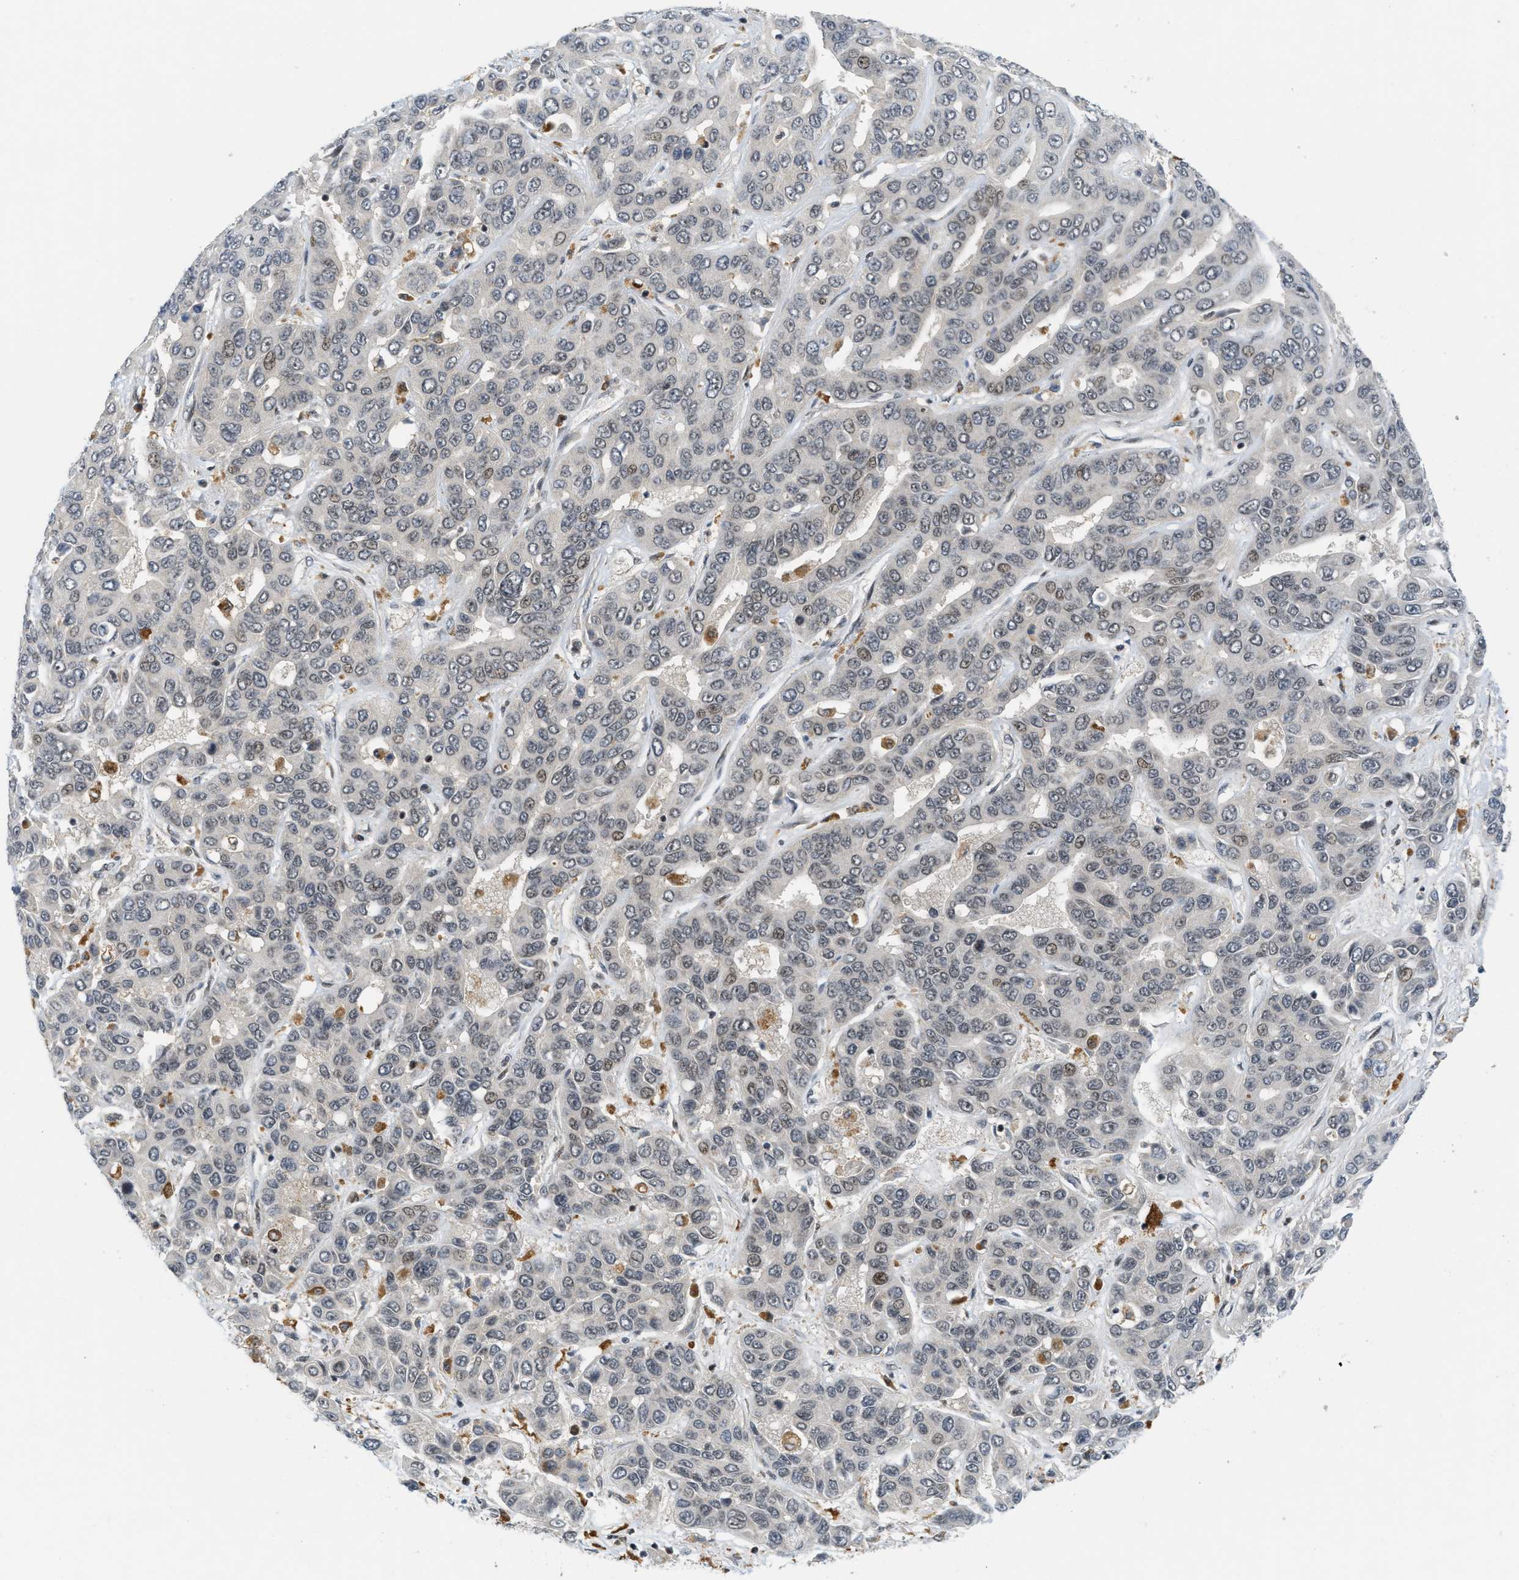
{"staining": {"intensity": "moderate", "quantity": "<25%", "location": "nuclear"}, "tissue": "liver cancer", "cell_type": "Tumor cells", "image_type": "cancer", "snomed": [{"axis": "morphology", "description": "Cholangiocarcinoma"}, {"axis": "topography", "description": "Liver"}], "caption": "IHC image of neoplastic tissue: liver cancer (cholangiocarcinoma) stained using immunohistochemistry (IHC) reveals low levels of moderate protein expression localized specifically in the nuclear of tumor cells, appearing as a nuclear brown color.", "gene": "ING1", "patient": {"sex": "female", "age": 52}}